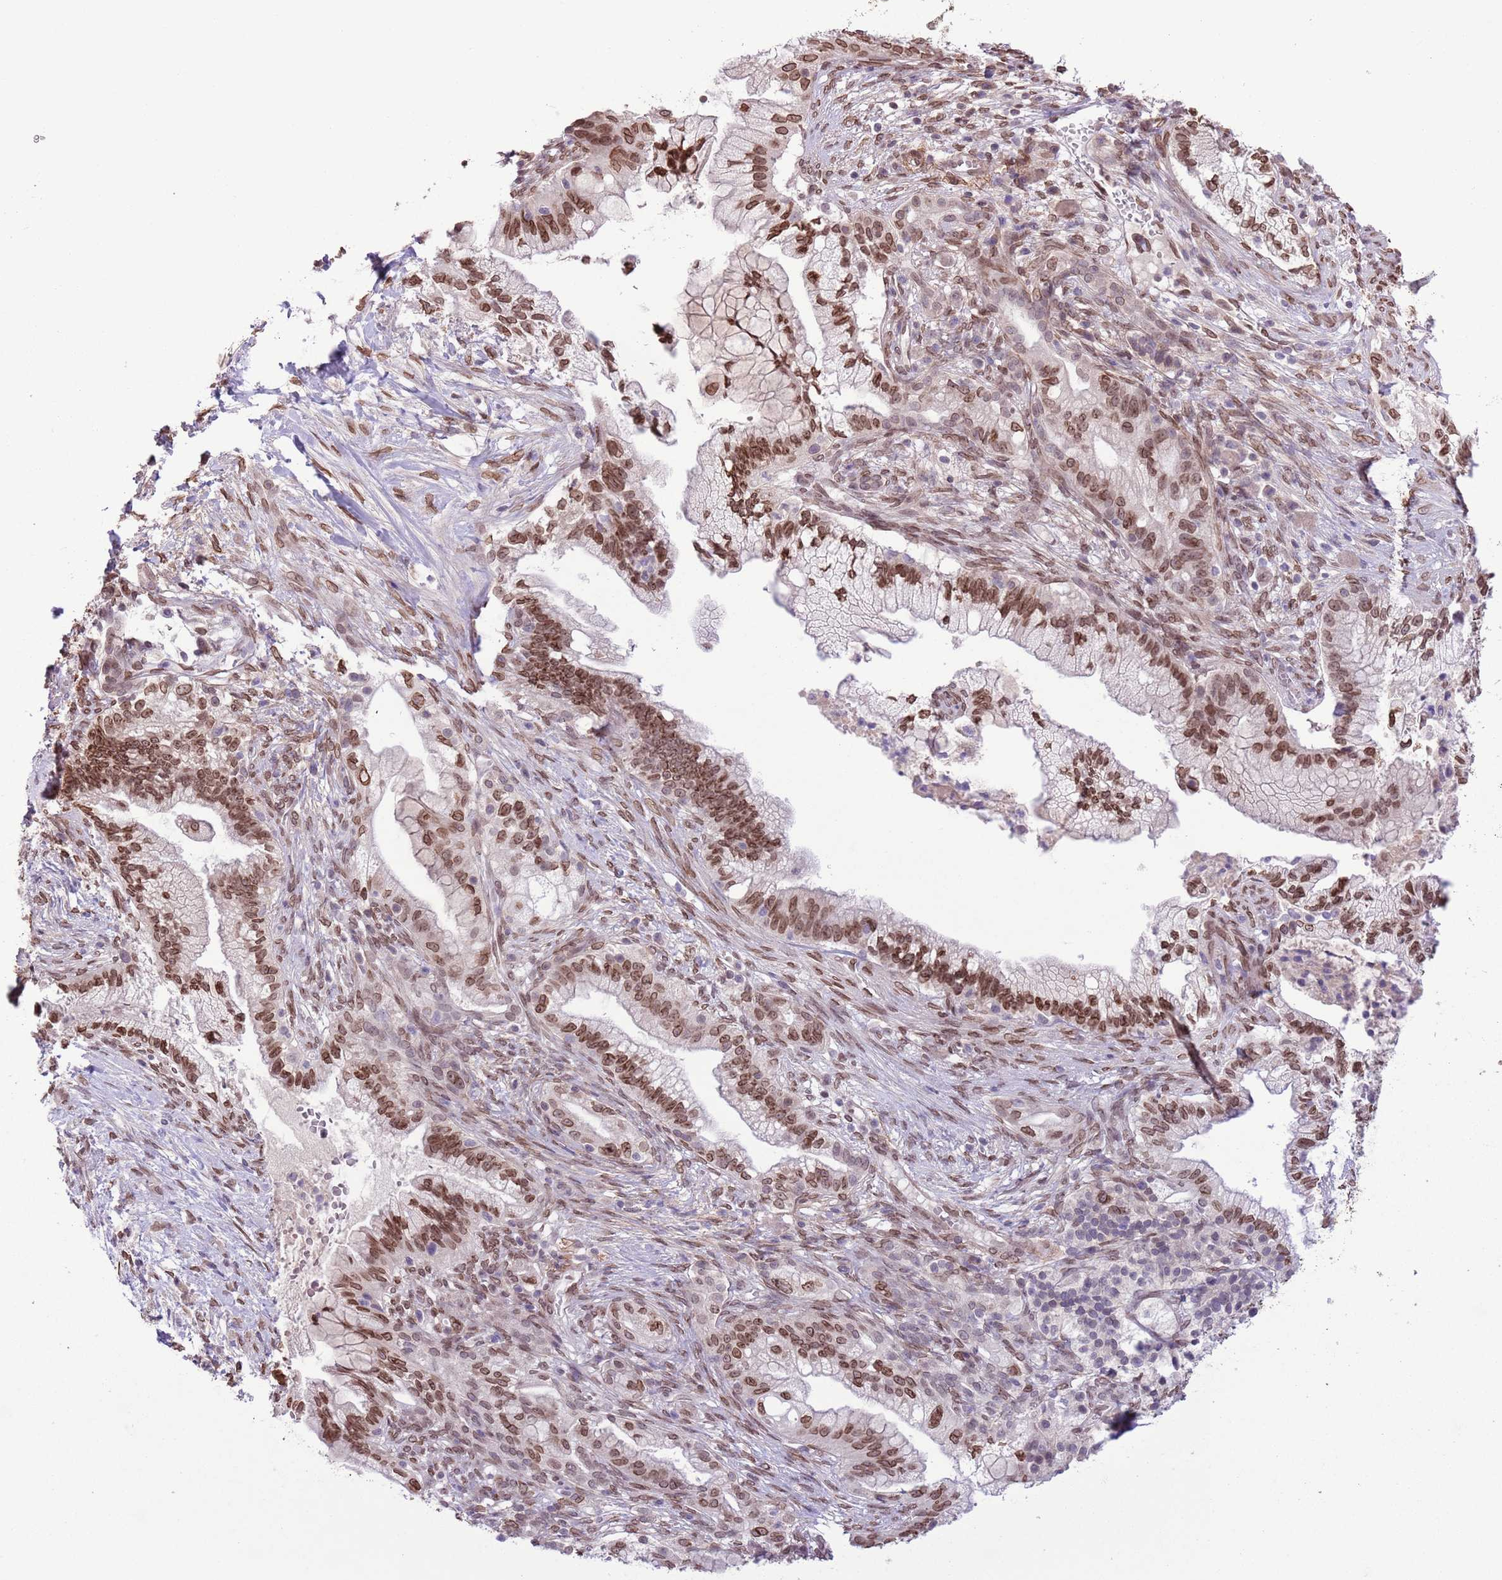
{"staining": {"intensity": "strong", "quantity": ">75%", "location": "cytoplasmic/membranous,nuclear"}, "tissue": "pancreatic cancer", "cell_type": "Tumor cells", "image_type": "cancer", "snomed": [{"axis": "morphology", "description": "Adenocarcinoma, NOS"}, {"axis": "topography", "description": "Pancreas"}], "caption": "Adenocarcinoma (pancreatic) stained with IHC shows strong cytoplasmic/membranous and nuclear expression in approximately >75% of tumor cells.", "gene": "ZGLP1", "patient": {"sex": "male", "age": 44}}